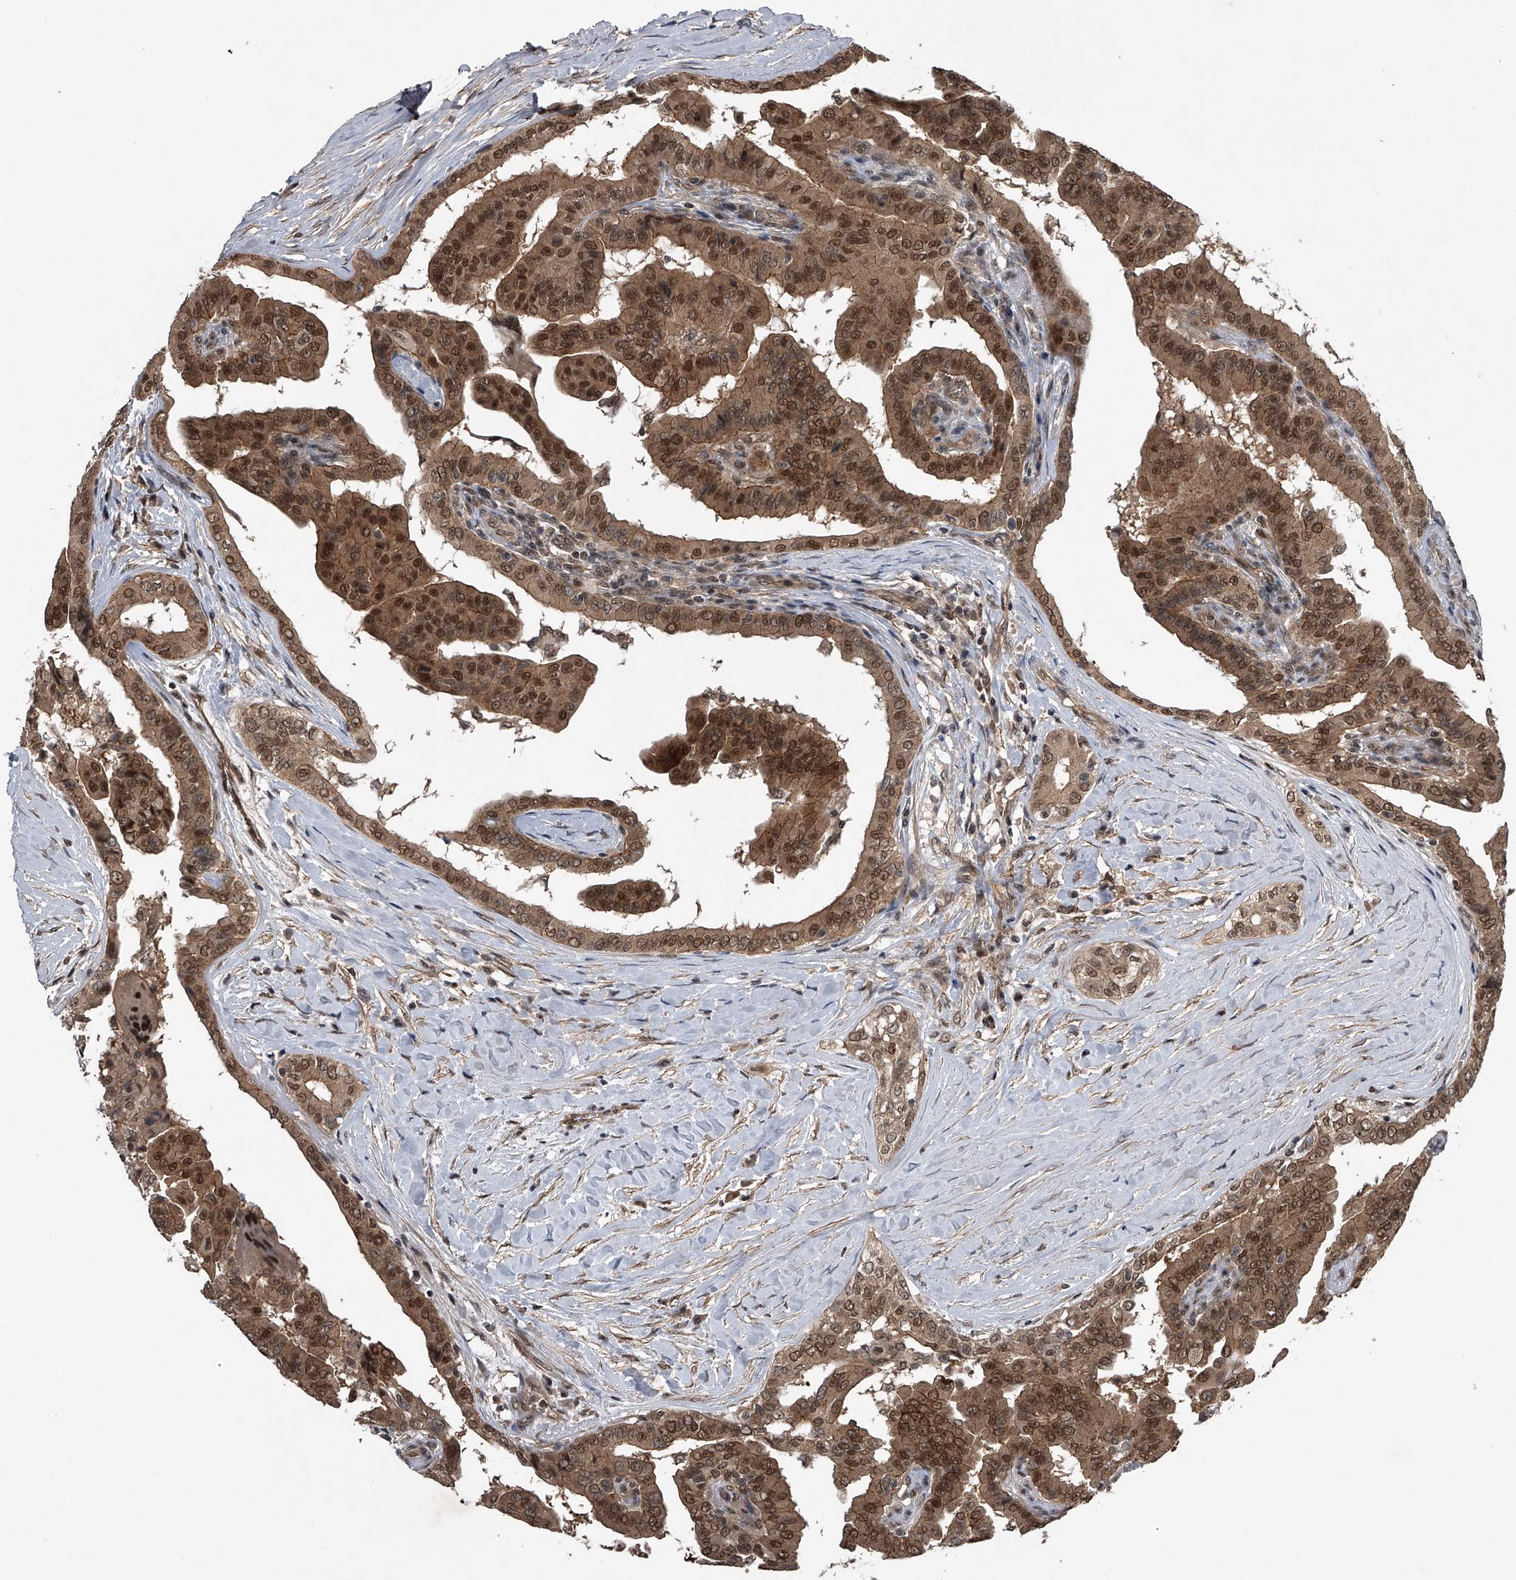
{"staining": {"intensity": "moderate", "quantity": ">75%", "location": "cytoplasmic/membranous,nuclear"}, "tissue": "thyroid cancer", "cell_type": "Tumor cells", "image_type": "cancer", "snomed": [{"axis": "morphology", "description": "Papillary adenocarcinoma, NOS"}, {"axis": "topography", "description": "Thyroid gland"}], "caption": "High-power microscopy captured an immunohistochemistry (IHC) image of thyroid cancer, revealing moderate cytoplasmic/membranous and nuclear expression in approximately >75% of tumor cells.", "gene": "SLC12A8", "patient": {"sex": "male", "age": 33}}